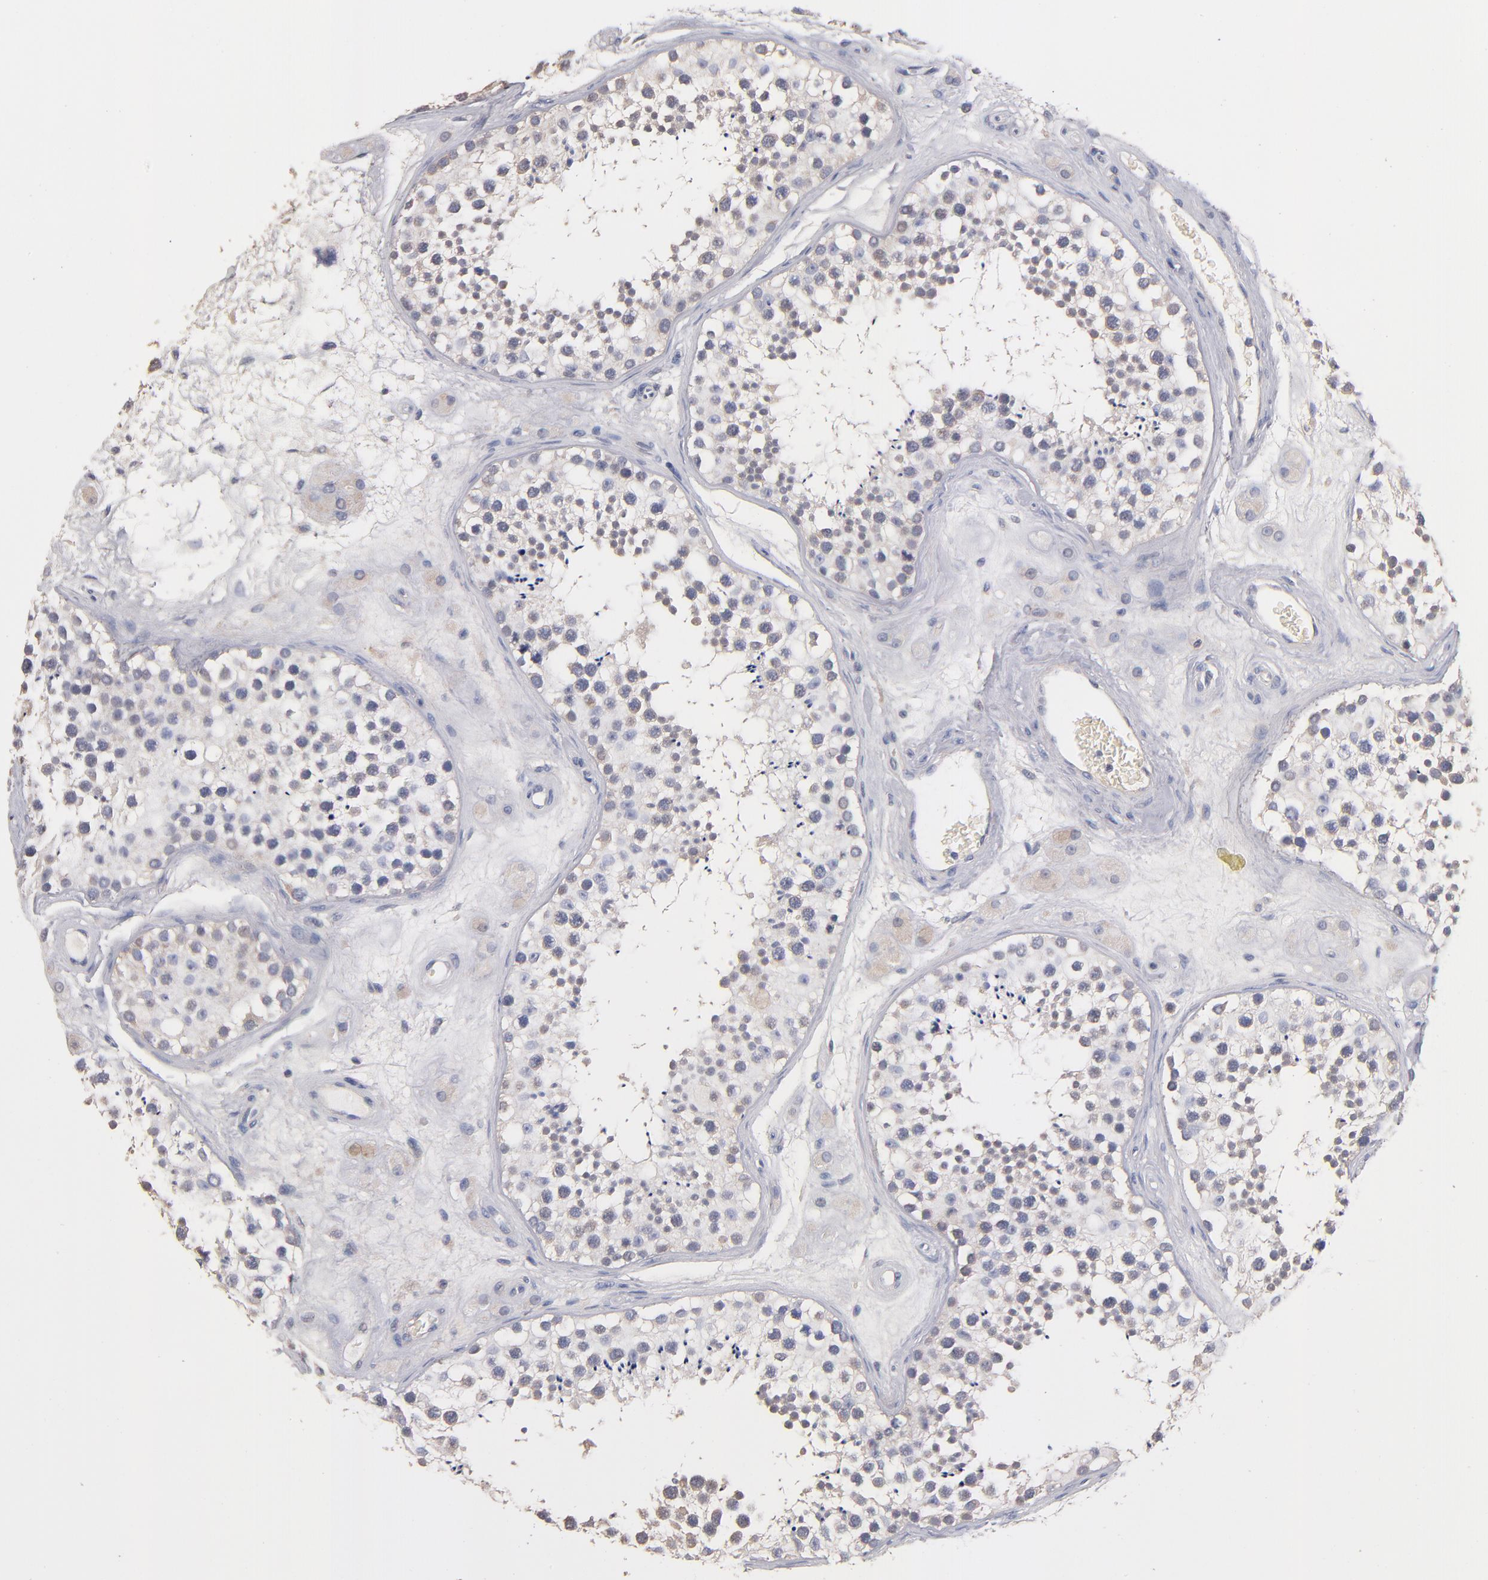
{"staining": {"intensity": "weak", "quantity": ">75%", "location": "cytoplasmic/membranous"}, "tissue": "testis", "cell_type": "Cells in seminiferous ducts", "image_type": "normal", "snomed": [{"axis": "morphology", "description": "Normal tissue, NOS"}, {"axis": "topography", "description": "Testis"}], "caption": "DAB immunohistochemical staining of unremarkable testis displays weak cytoplasmic/membranous protein expression in about >75% of cells in seminiferous ducts. (DAB (3,3'-diaminobenzidine) = brown stain, brightfield microscopy at high magnification).", "gene": "DACT1", "patient": {"sex": "male", "age": 38}}